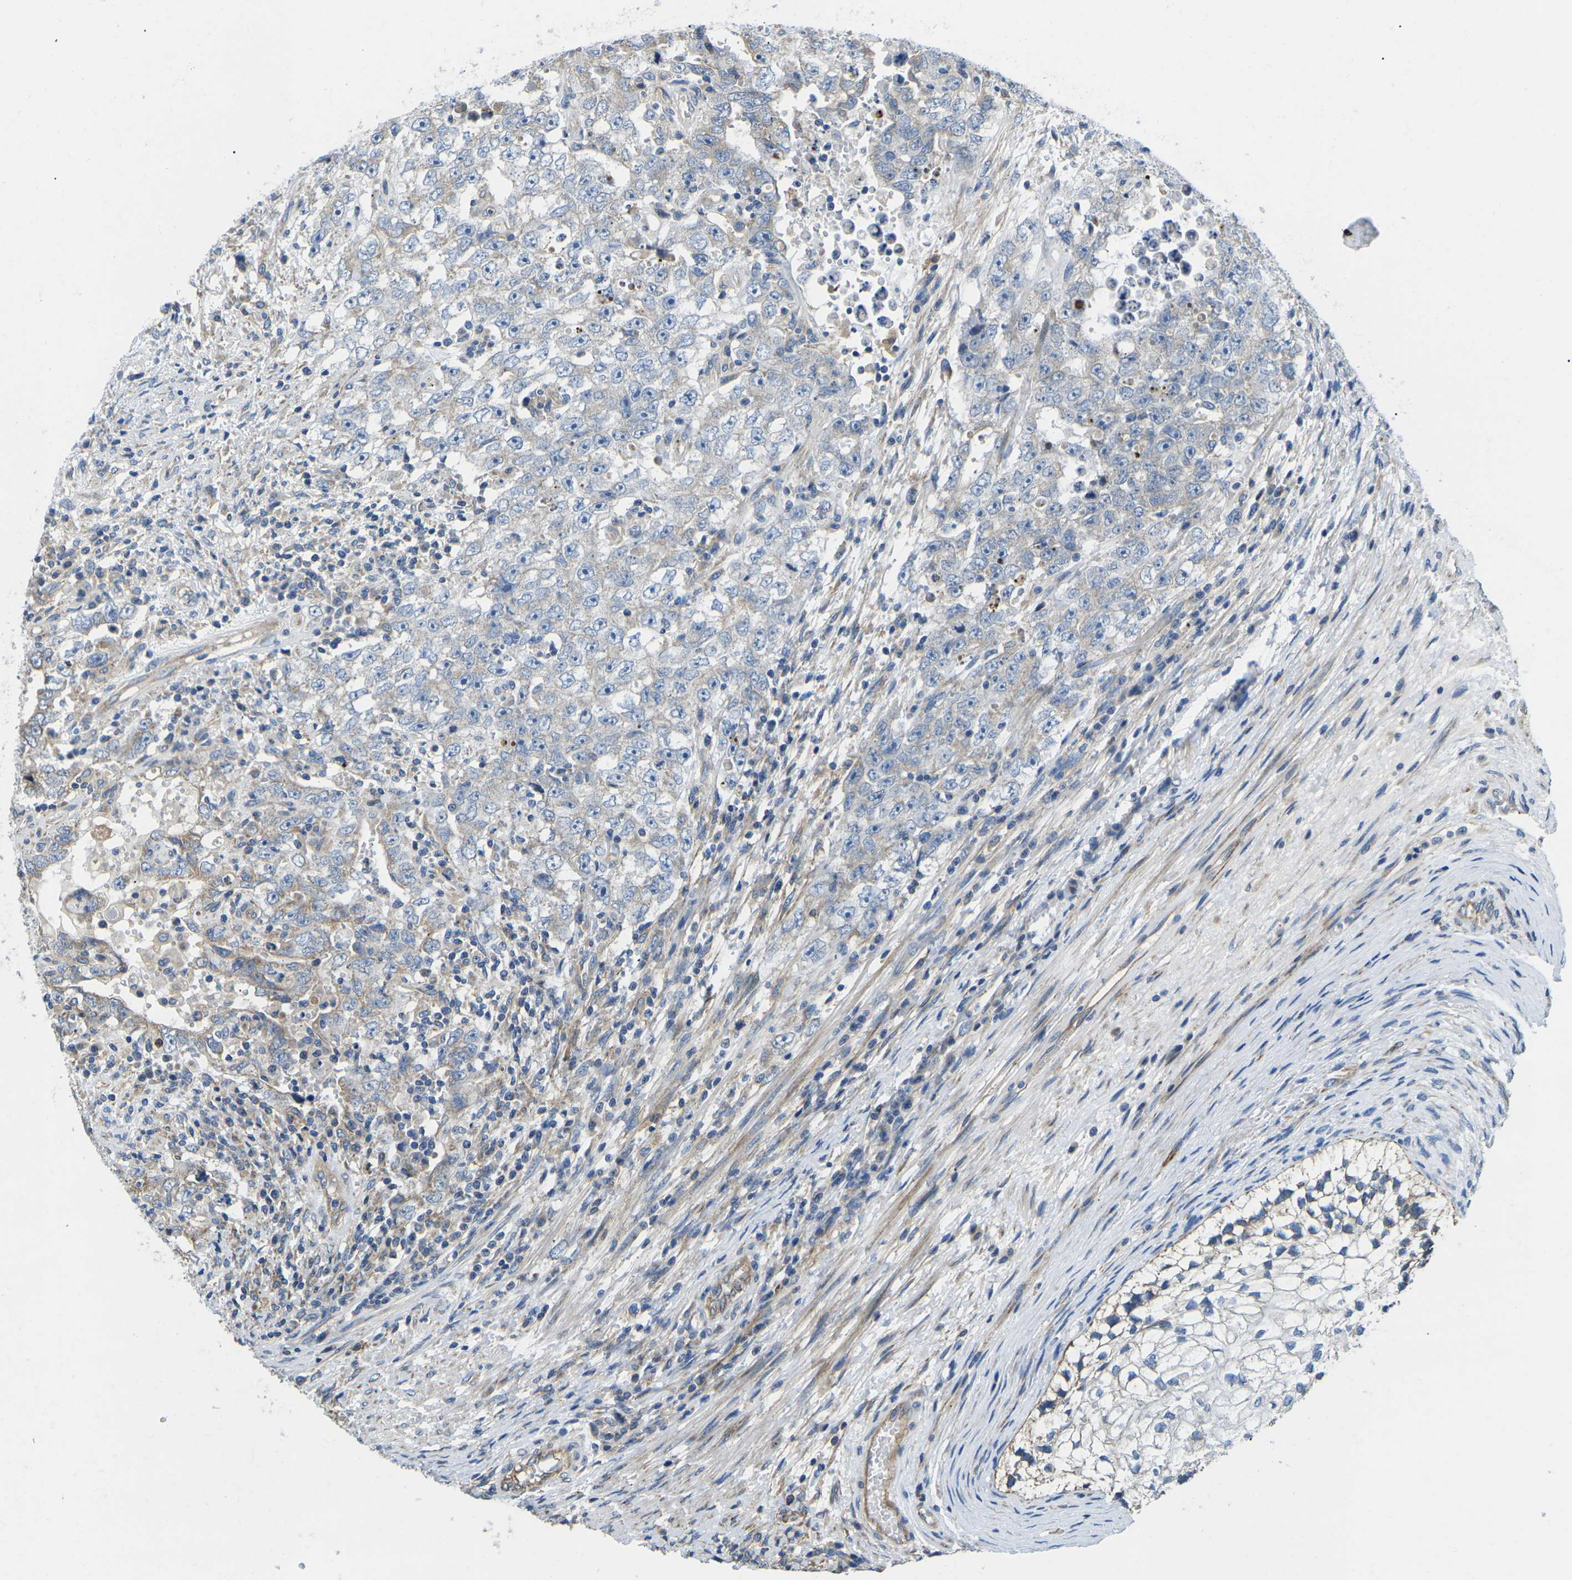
{"staining": {"intensity": "weak", "quantity": "<25%", "location": "cytoplasmic/membranous"}, "tissue": "testis cancer", "cell_type": "Tumor cells", "image_type": "cancer", "snomed": [{"axis": "morphology", "description": "Carcinoma, Embryonal, NOS"}, {"axis": "topography", "description": "Testis"}], "caption": "The histopathology image demonstrates no staining of tumor cells in testis cancer. Nuclei are stained in blue.", "gene": "TMEFF2", "patient": {"sex": "male", "age": 26}}